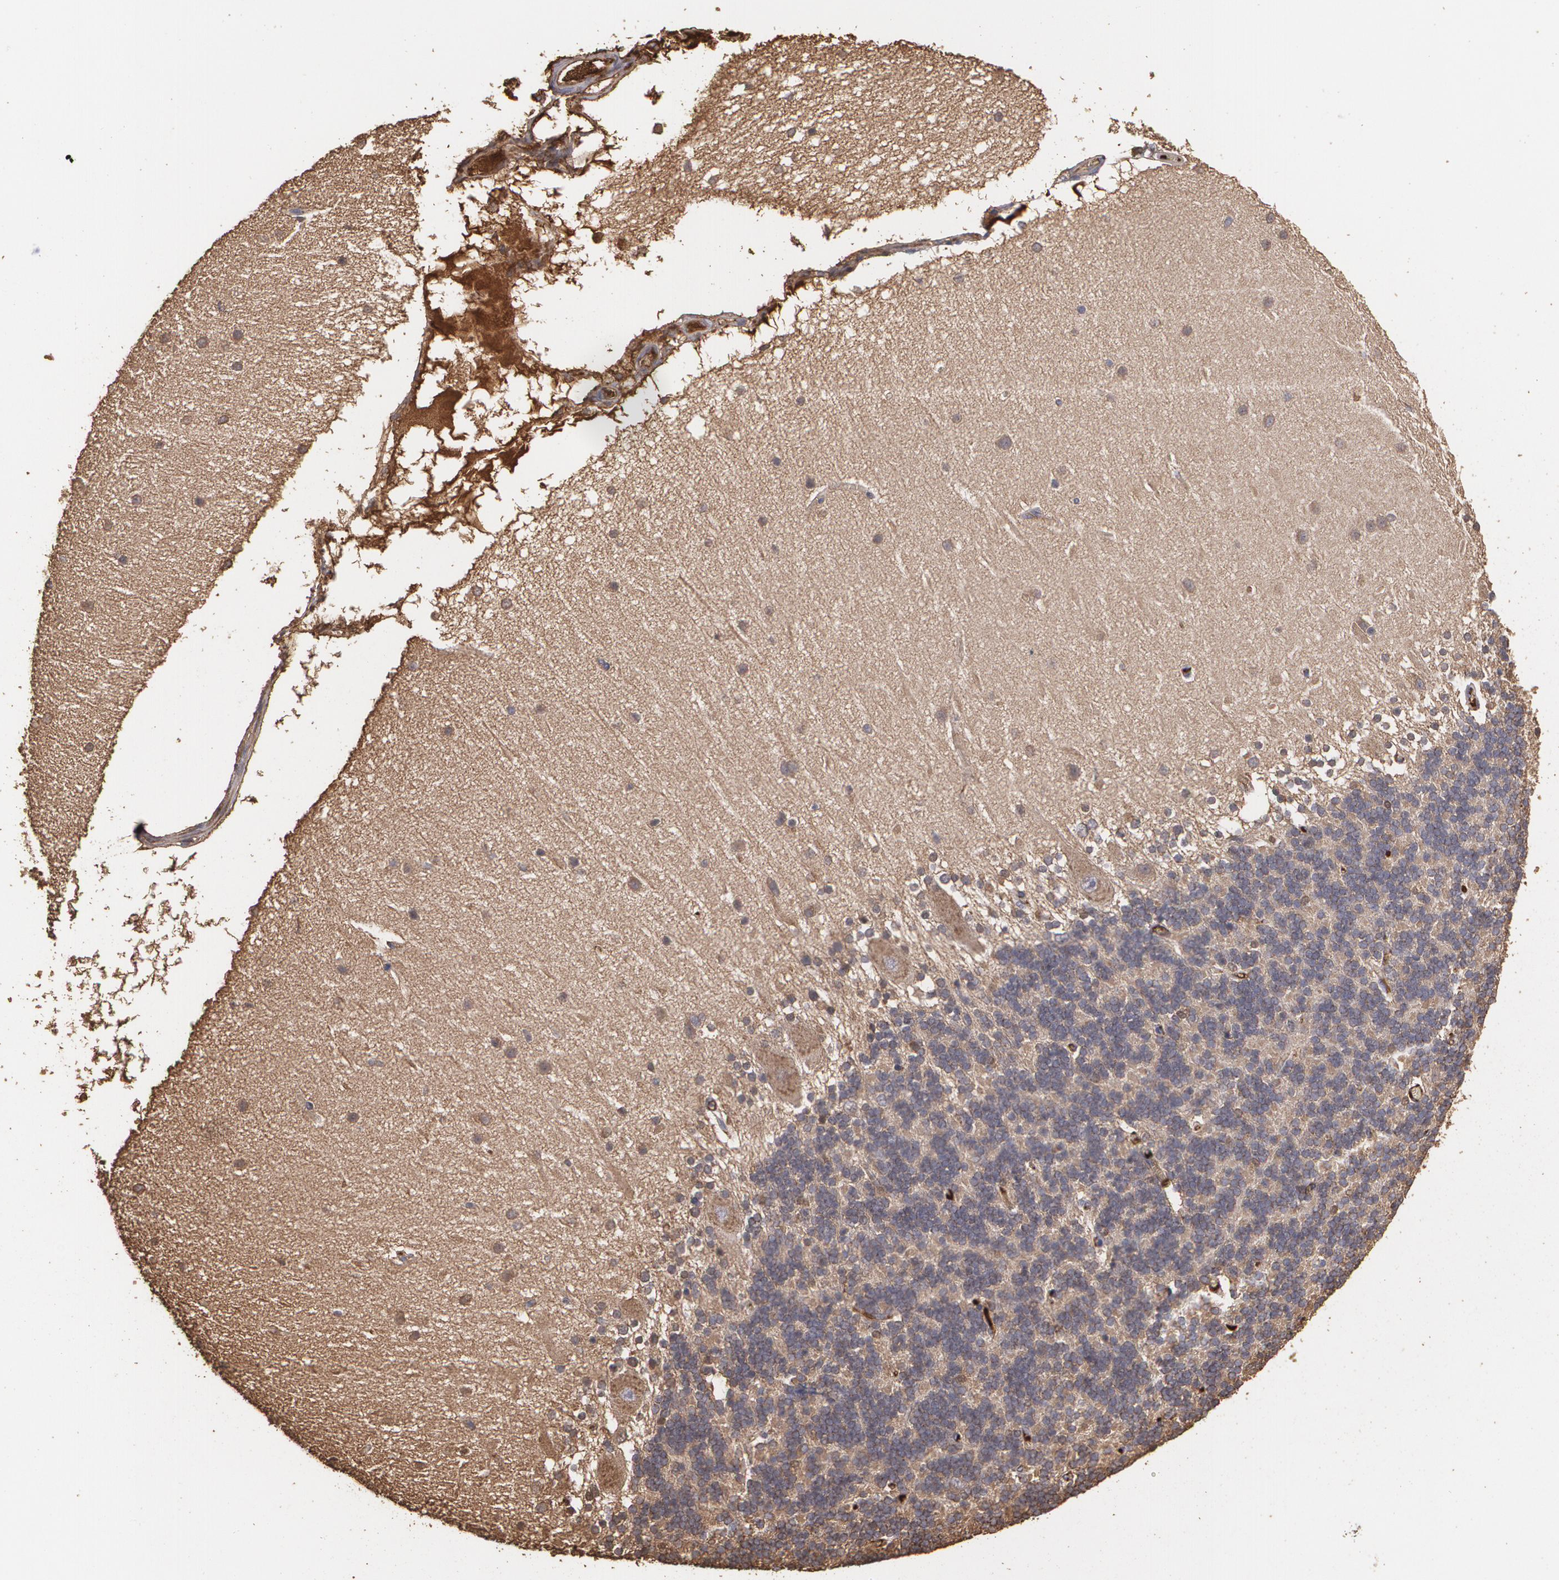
{"staining": {"intensity": "moderate", "quantity": "25%-75%", "location": "cytoplasmic/membranous"}, "tissue": "cerebellum", "cell_type": "Cells in granular layer", "image_type": "normal", "snomed": [{"axis": "morphology", "description": "Normal tissue, NOS"}, {"axis": "topography", "description": "Cerebellum"}], "caption": "Cerebellum stained with immunohistochemistry (IHC) shows moderate cytoplasmic/membranous expression in about 25%-75% of cells in granular layer. The protein is shown in brown color, while the nuclei are stained blue.", "gene": "PON1", "patient": {"sex": "female", "age": 54}}